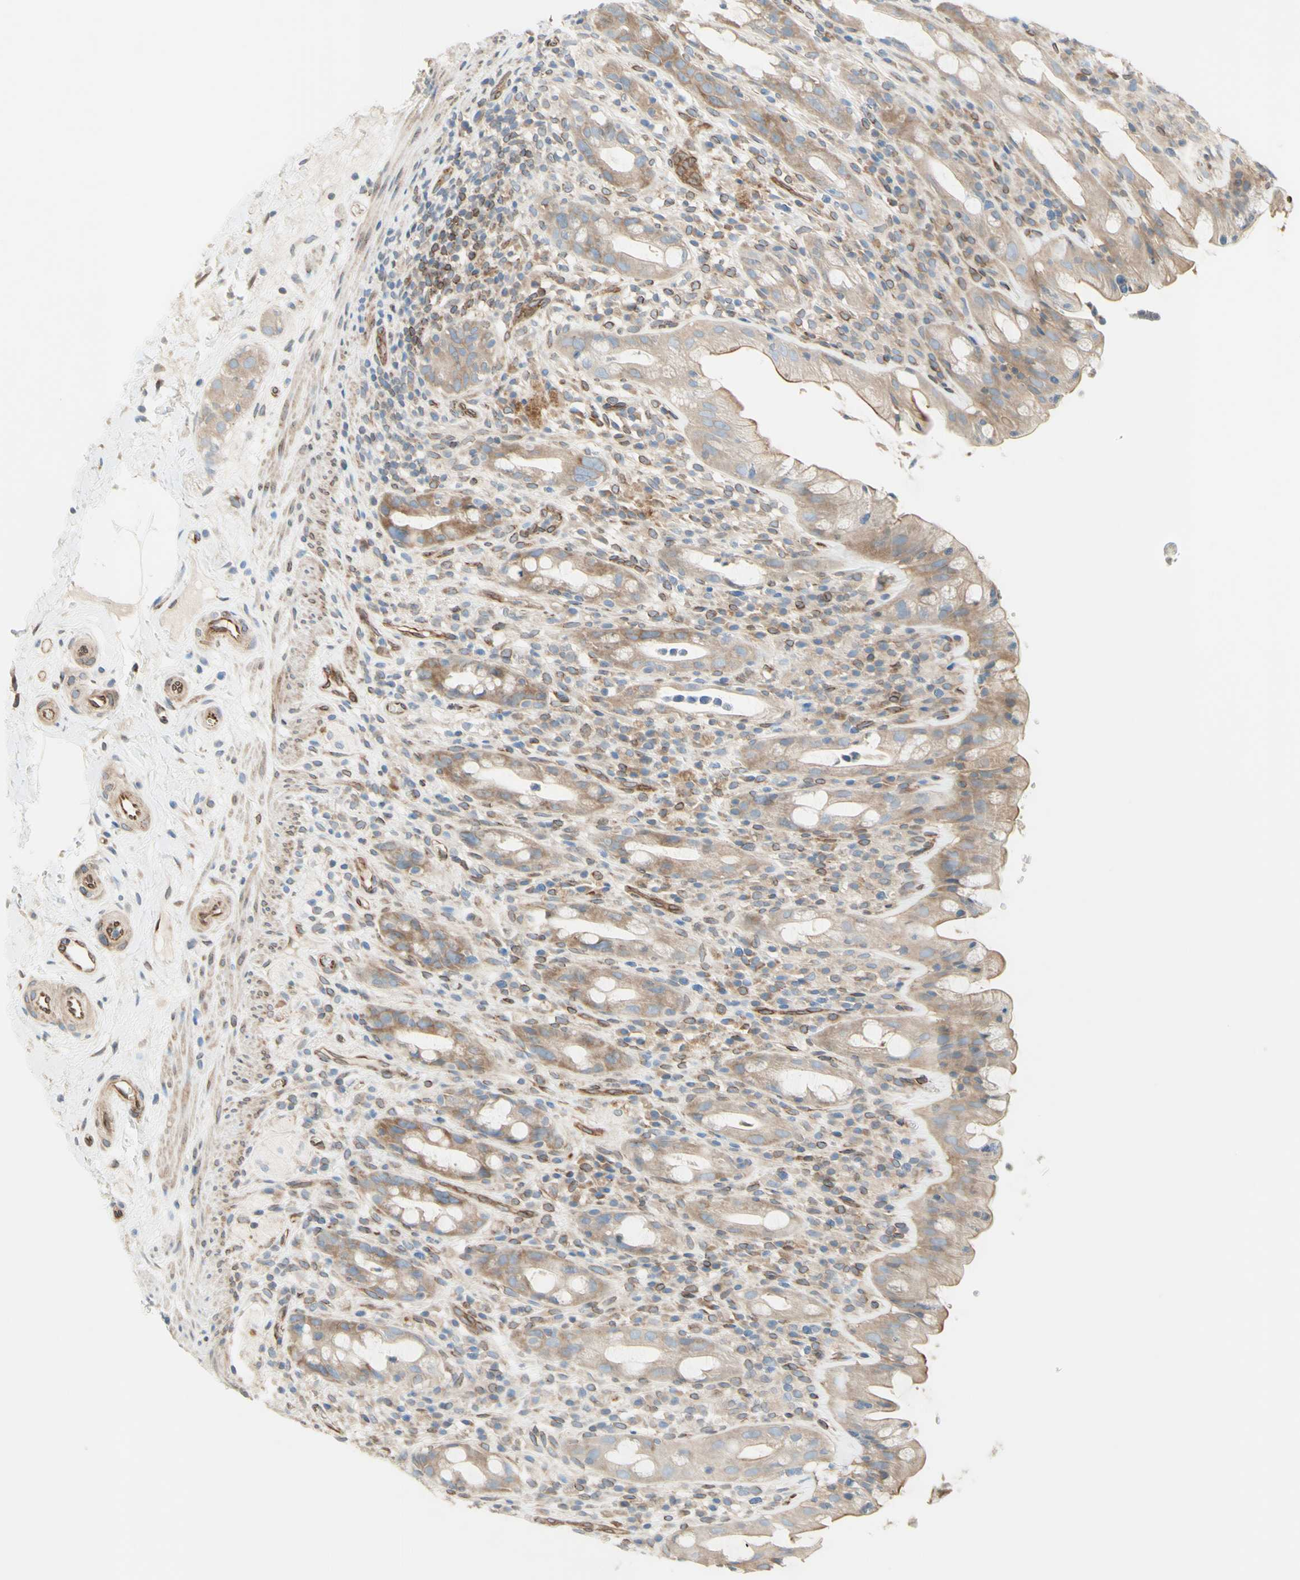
{"staining": {"intensity": "weak", "quantity": ">75%", "location": "cytoplasmic/membranous"}, "tissue": "rectum", "cell_type": "Glandular cells", "image_type": "normal", "snomed": [{"axis": "morphology", "description": "Normal tissue, NOS"}, {"axis": "topography", "description": "Rectum"}], "caption": "Protein analysis of benign rectum shows weak cytoplasmic/membranous staining in about >75% of glandular cells.", "gene": "TRAF2", "patient": {"sex": "male", "age": 44}}